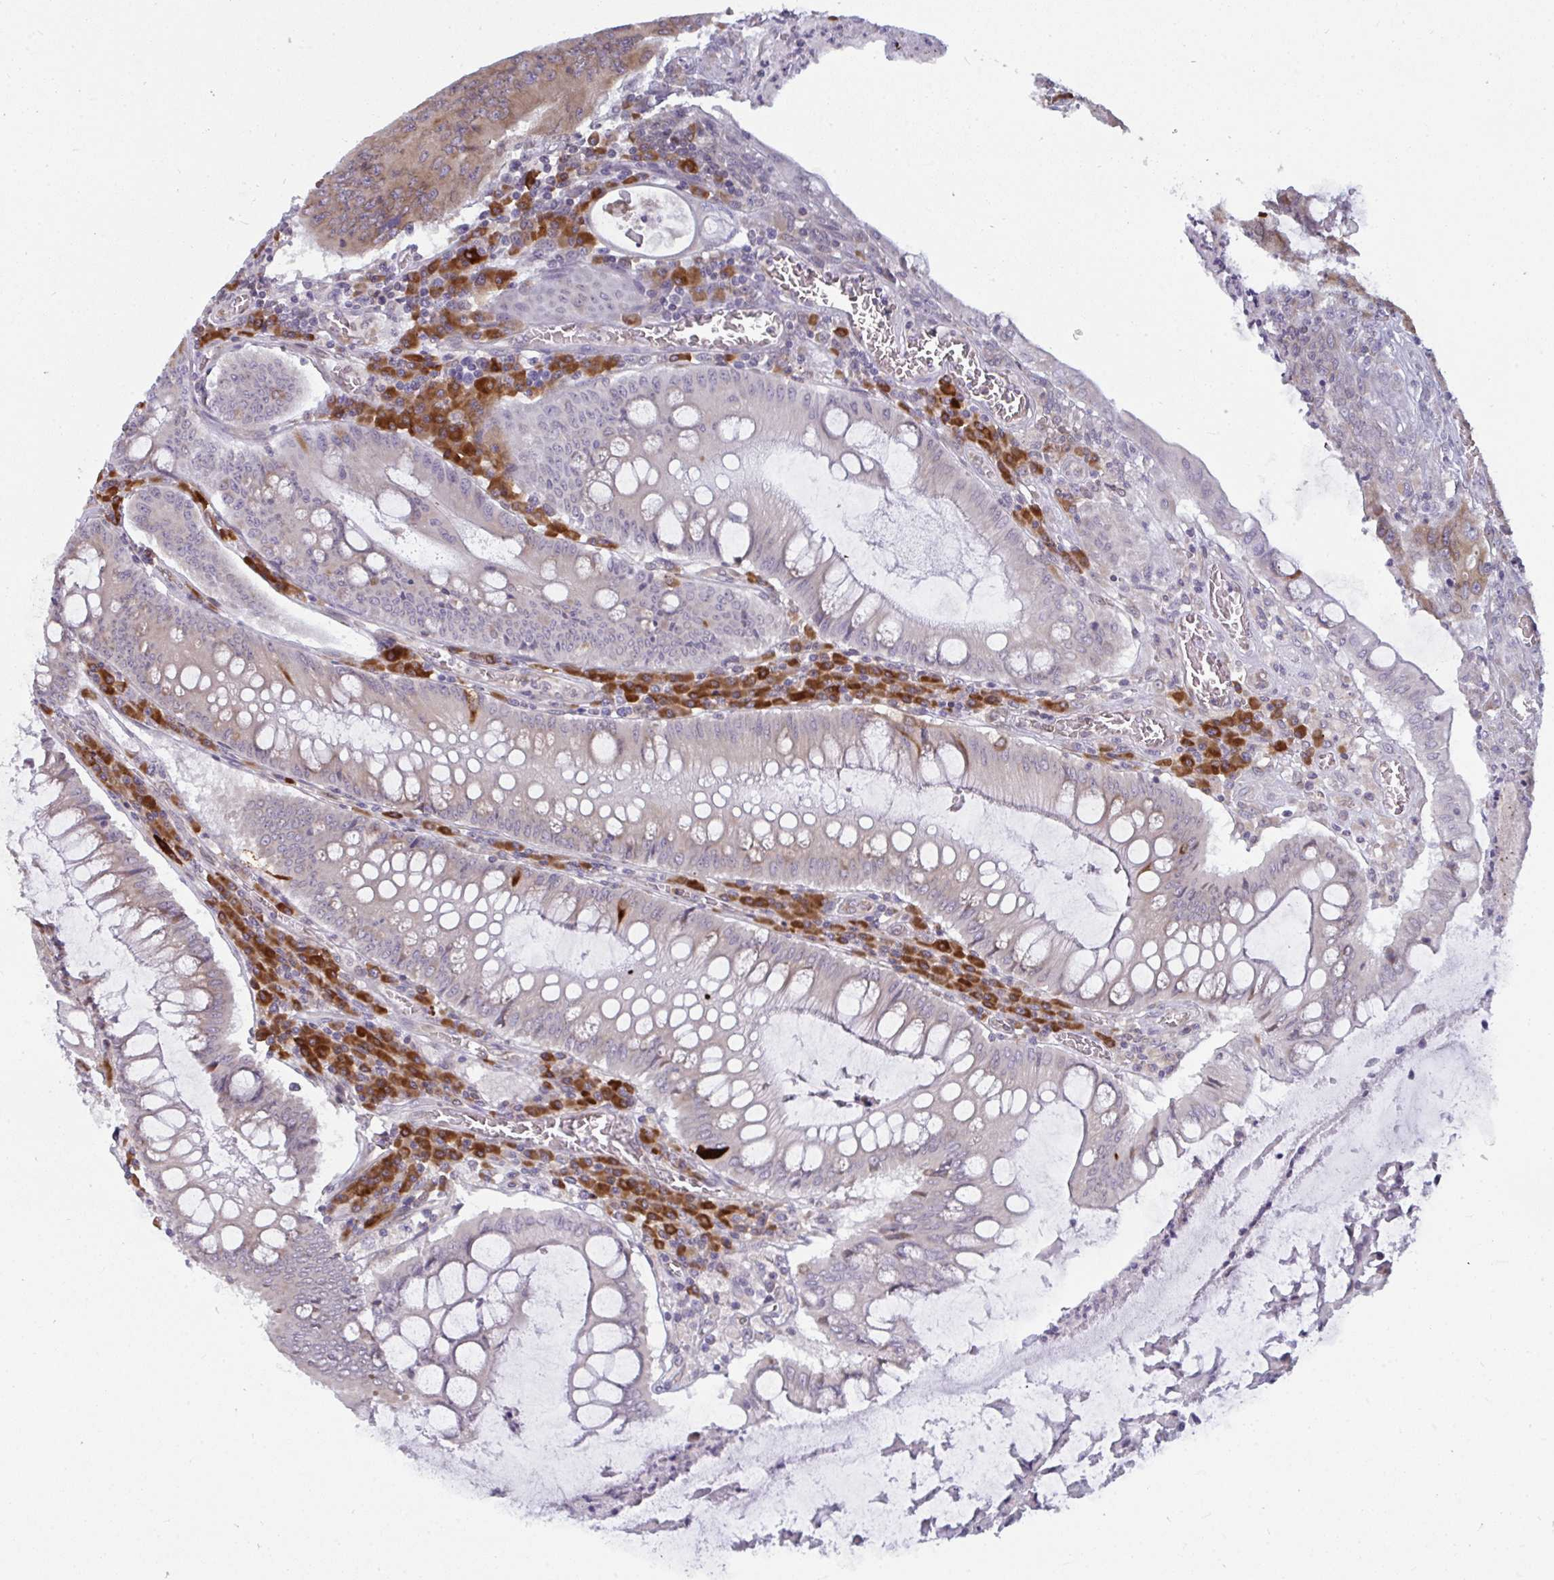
{"staining": {"intensity": "weak", "quantity": "25%-75%", "location": "cytoplasmic/membranous"}, "tissue": "colorectal cancer", "cell_type": "Tumor cells", "image_type": "cancer", "snomed": [{"axis": "morphology", "description": "Adenocarcinoma, NOS"}, {"axis": "topography", "description": "Colon"}], "caption": "IHC micrograph of neoplastic tissue: human colorectal cancer stained using IHC reveals low levels of weak protein expression localized specifically in the cytoplasmic/membranous of tumor cells, appearing as a cytoplasmic/membranous brown color.", "gene": "LYSMD4", "patient": {"sex": "male", "age": 53}}